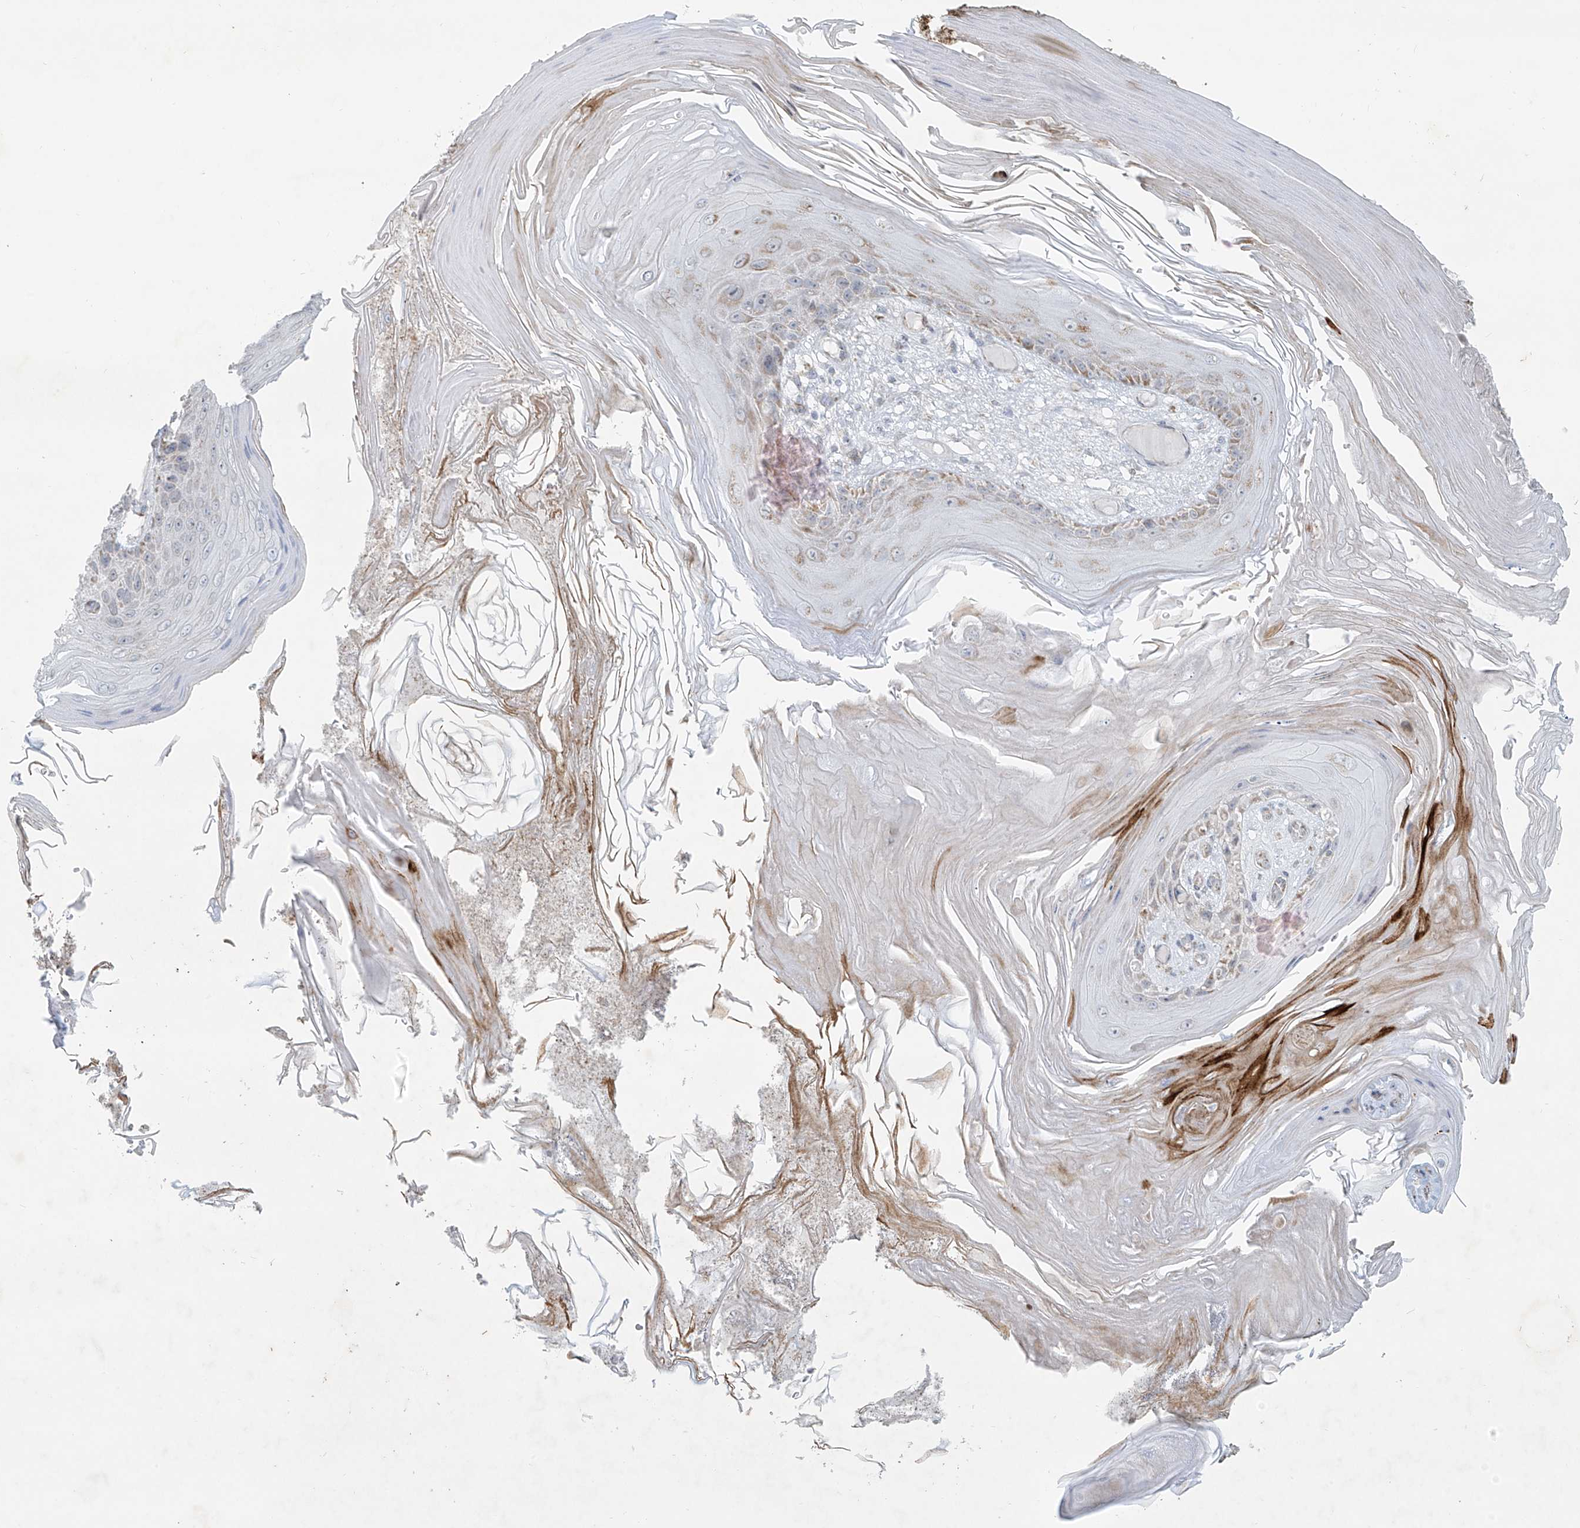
{"staining": {"intensity": "weak", "quantity": "<25%", "location": "cytoplasmic/membranous"}, "tissue": "skin cancer", "cell_type": "Tumor cells", "image_type": "cancer", "snomed": [{"axis": "morphology", "description": "Squamous cell carcinoma, NOS"}, {"axis": "topography", "description": "Skin"}], "caption": "Immunohistochemistry photomicrograph of neoplastic tissue: skin cancer (squamous cell carcinoma) stained with DAB reveals no significant protein positivity in tumor cells.", "gene": "SMDT1", "patient": {"sex": "female", "age": 88}}